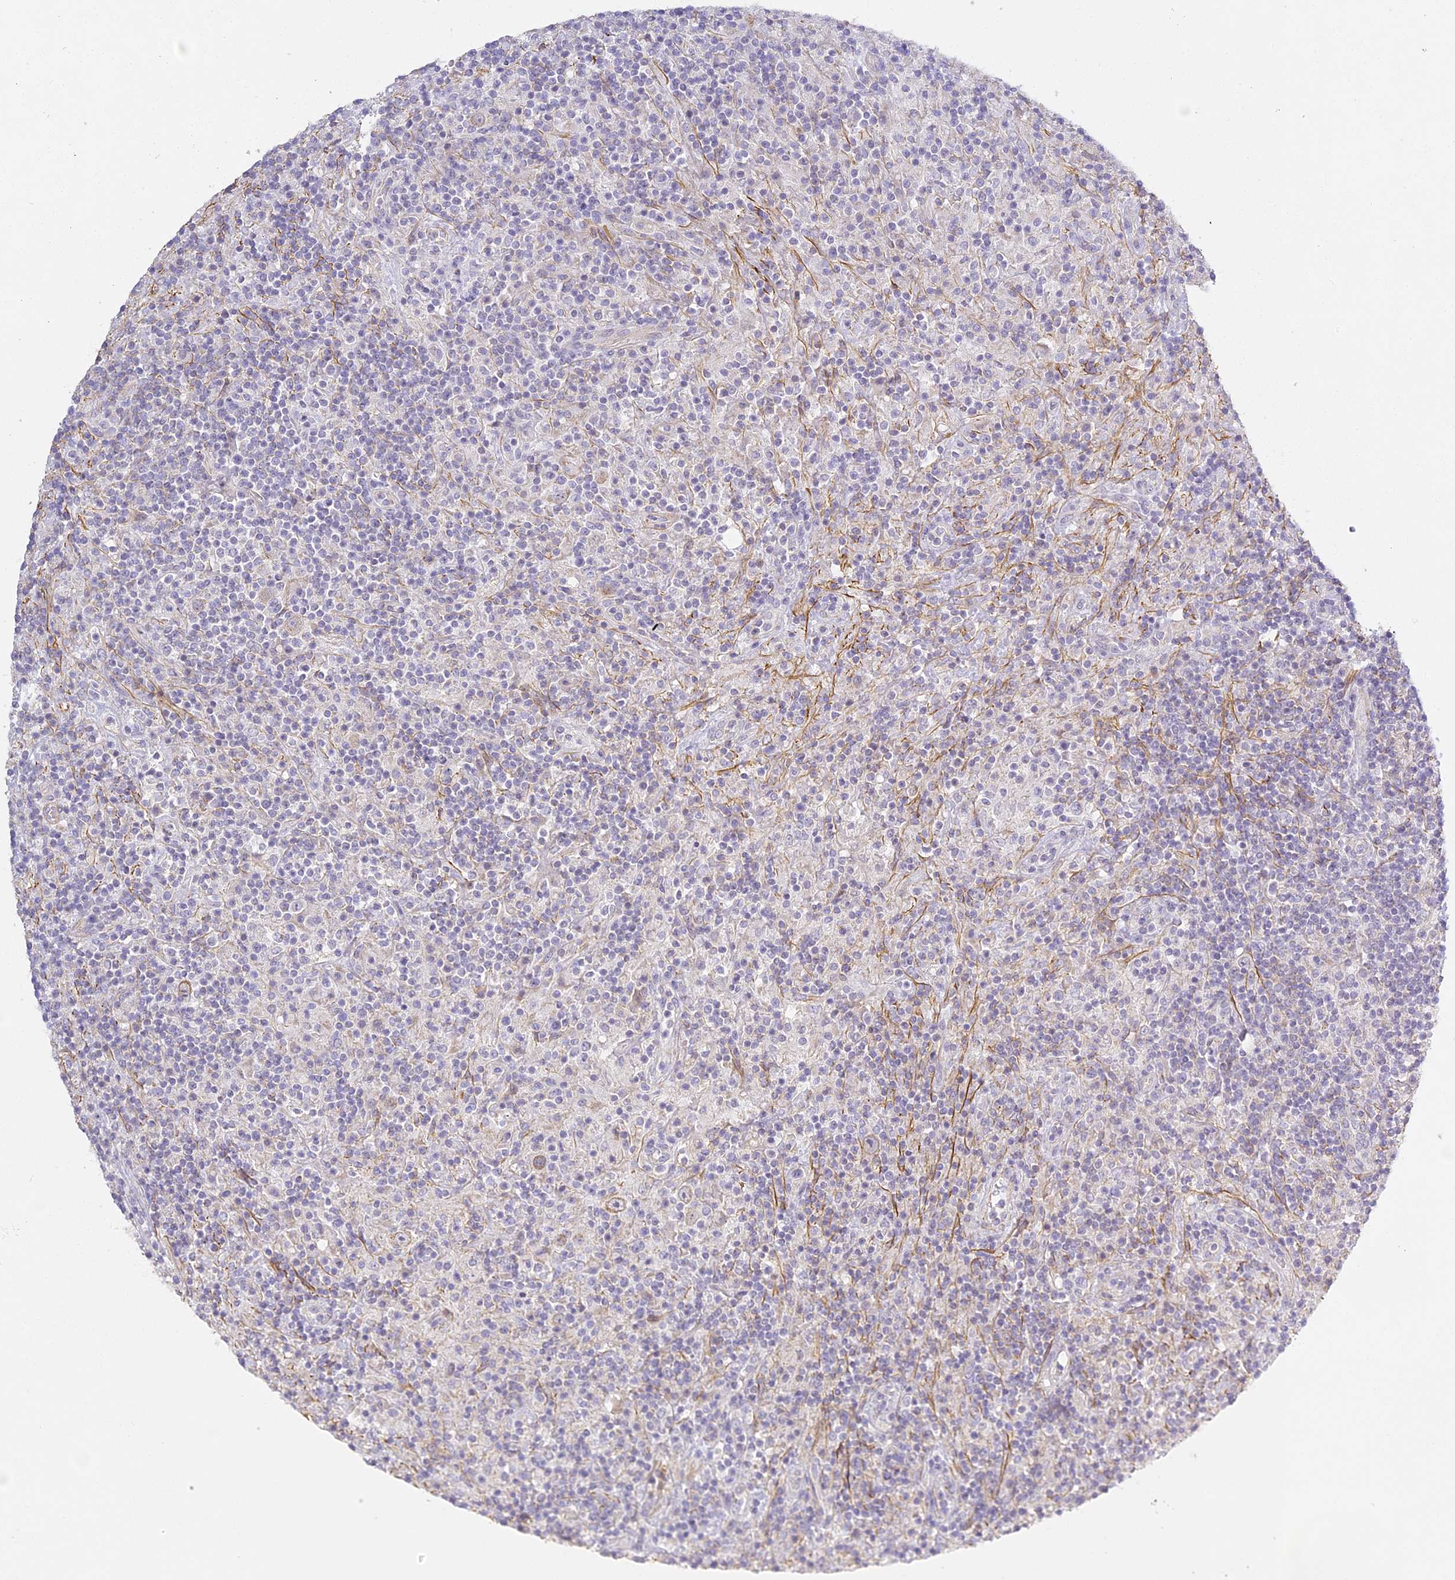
{"staining": {"intensity": "weak", "quantity": "25%-75%", "location": "cytoplasmic/membranous"}, "tissue": "lymphoma", "cell_type": "Tumor cells", "image_type": "cancer", "snomed": [{"axis": "morphology", "description": "Hodgkin's disease, NOS"}, {"axis": "topography", "description": "Lymph node"}], "caption": "About 25%-75% of tumor cells in Hodgkin's disease exhibit weak cytoplasmic/membranous protein expression as visualized by brown immunohistochemical staining.", "gene": "MED28", "patient": {"sex": "male", "age": 70}}